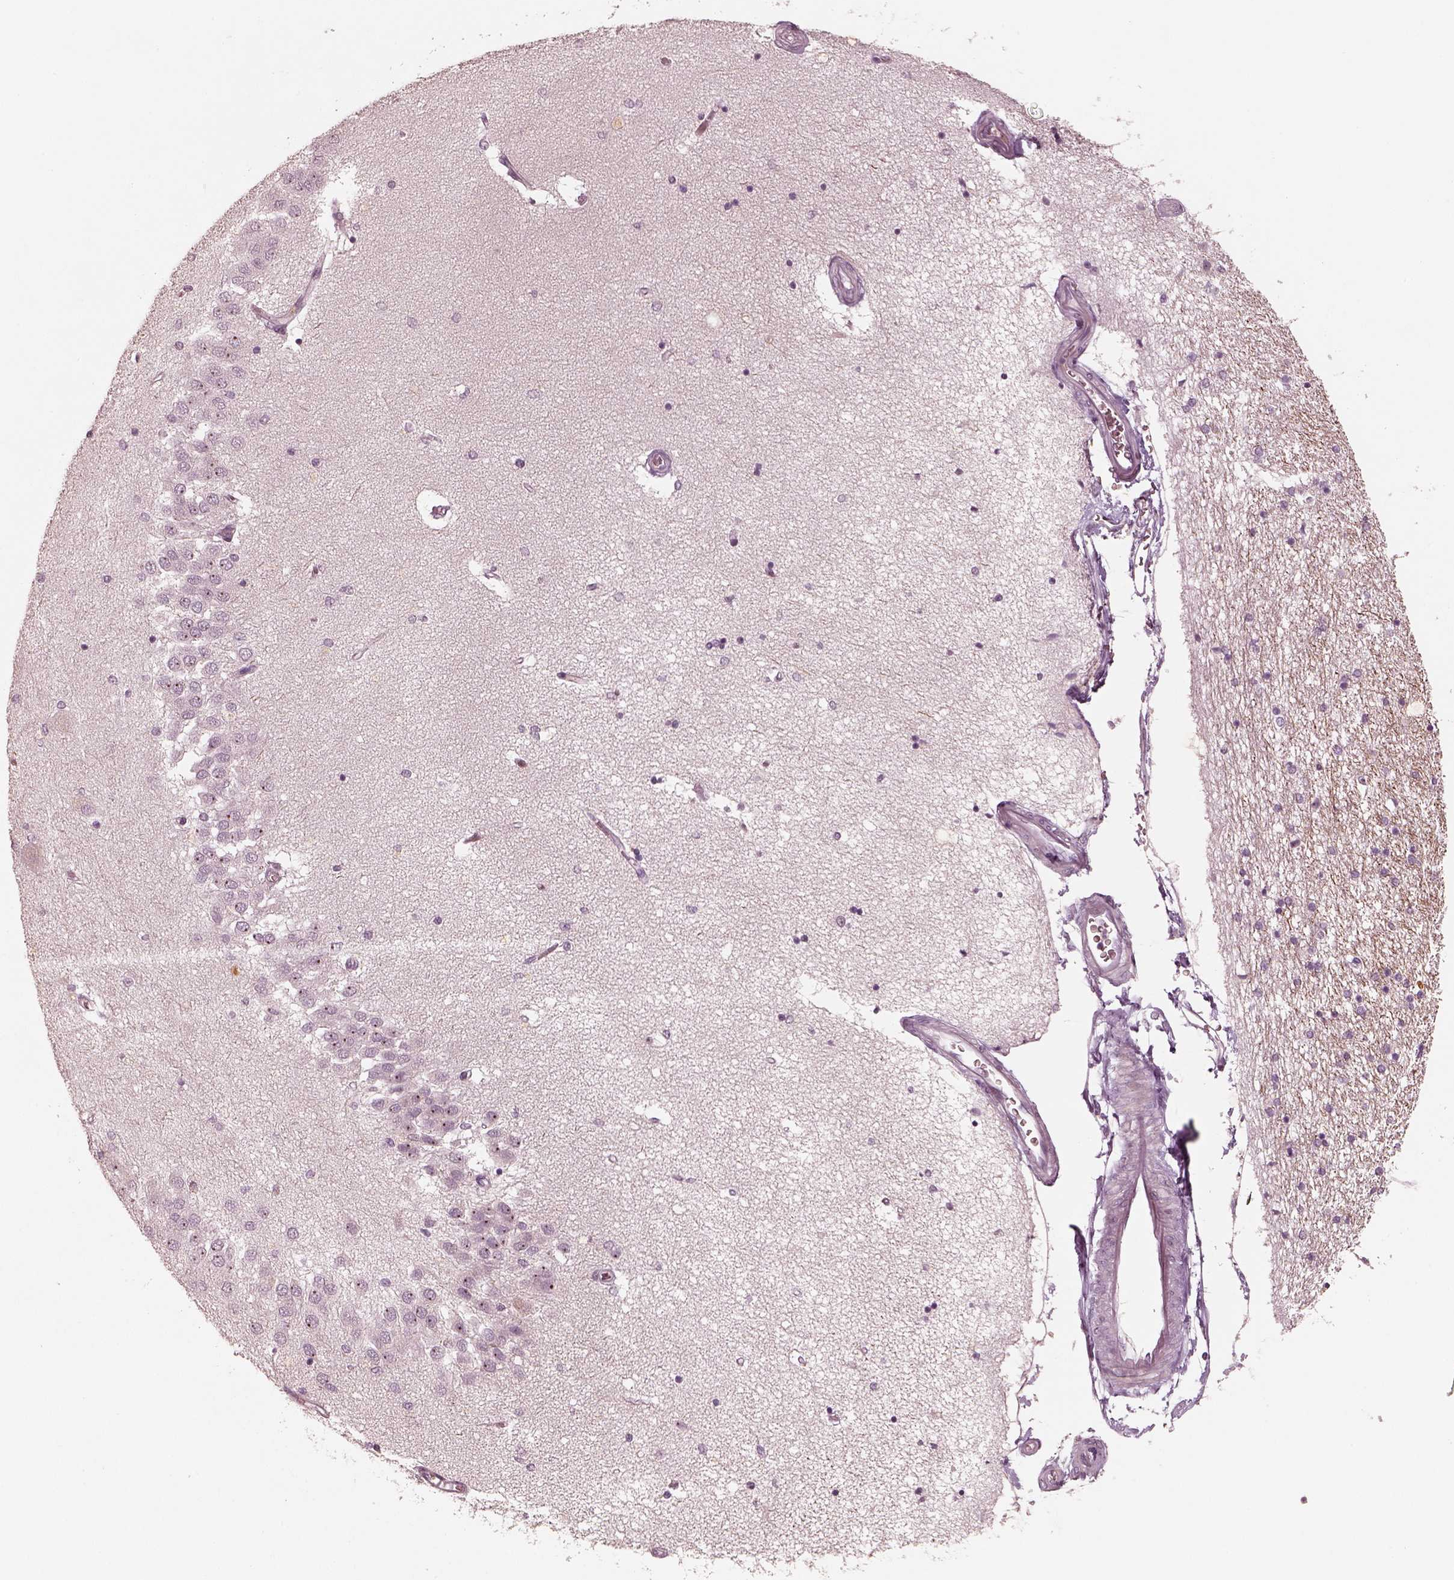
{"staining": {"intensity": "negative", "quantity": "none", "location": "none"}, "tissue": "hippocampus", "cell_type": "Glial cells", "image_type": "normal", "snomed": [{"axis": "morphology", "description": "Normal tissue, NOS"}, {"axis": "topography", "description": "Hippocampus"}], "caption": "Immunohistochemistry image of unremarkable hippocampus: human hippocampus stained with DAB shows no significant protein positivity in glial cells.", "gene": "MADCAM1", "patient": {"sex": "female", "age": 54}}